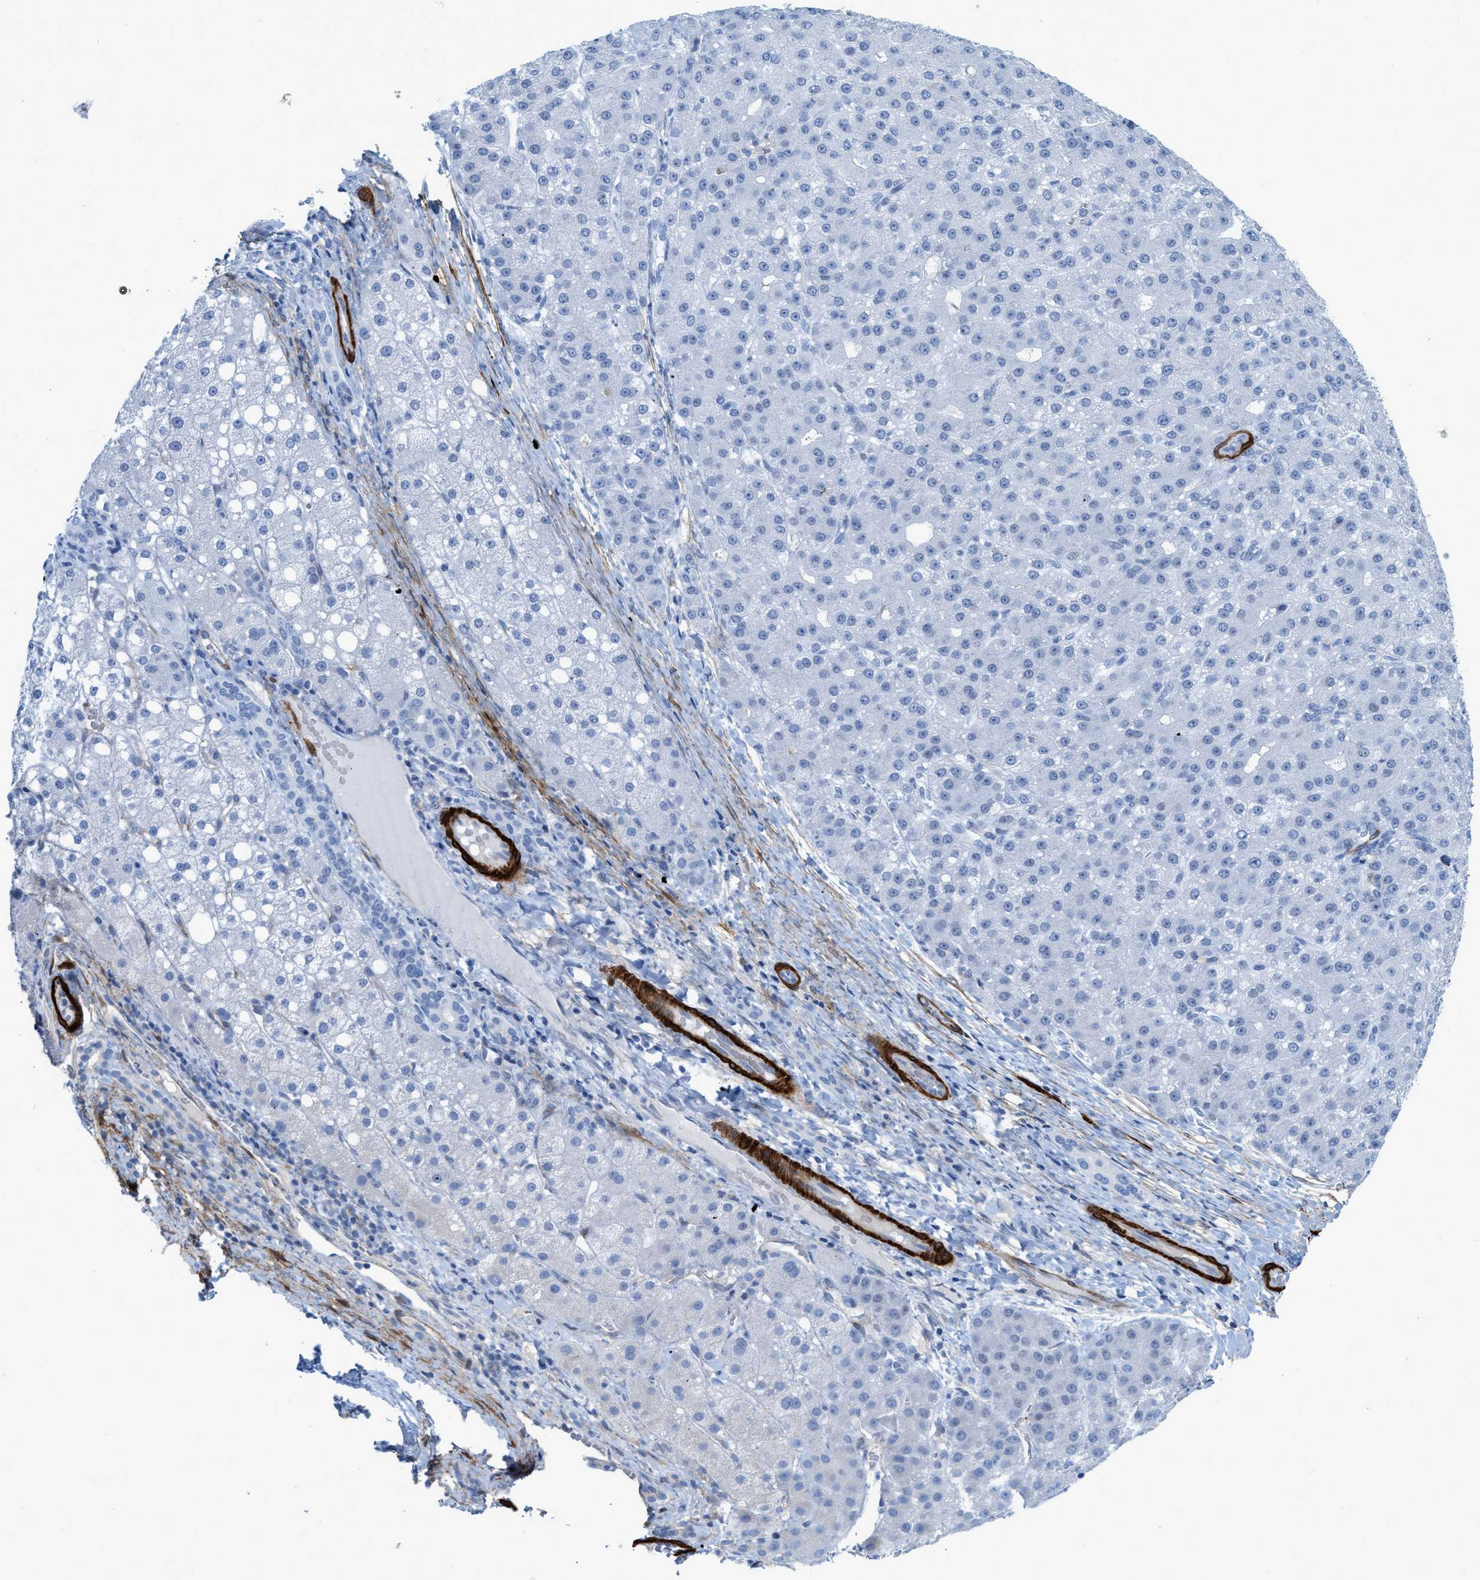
{"staining": {"intensity": "negative", "quantity": "none", "location": "none"}, "tissue": "liver cancer", "cell_type": "Tumor cells", "image_type": "cancer", "snomed": [{"axis": "morphology", "description": "Carcinoma, Hepatocellular, NOS"}, {"axis": "topography", "description": "Liver"}], "caption": "This is an immunohistochemistry (IHC) photomicrograph of hepatocellular carcinoma (liver). There is no expression in tumor cells.", "gene": "TAGLN", "patient": {"sex": "male", "age": 67}}